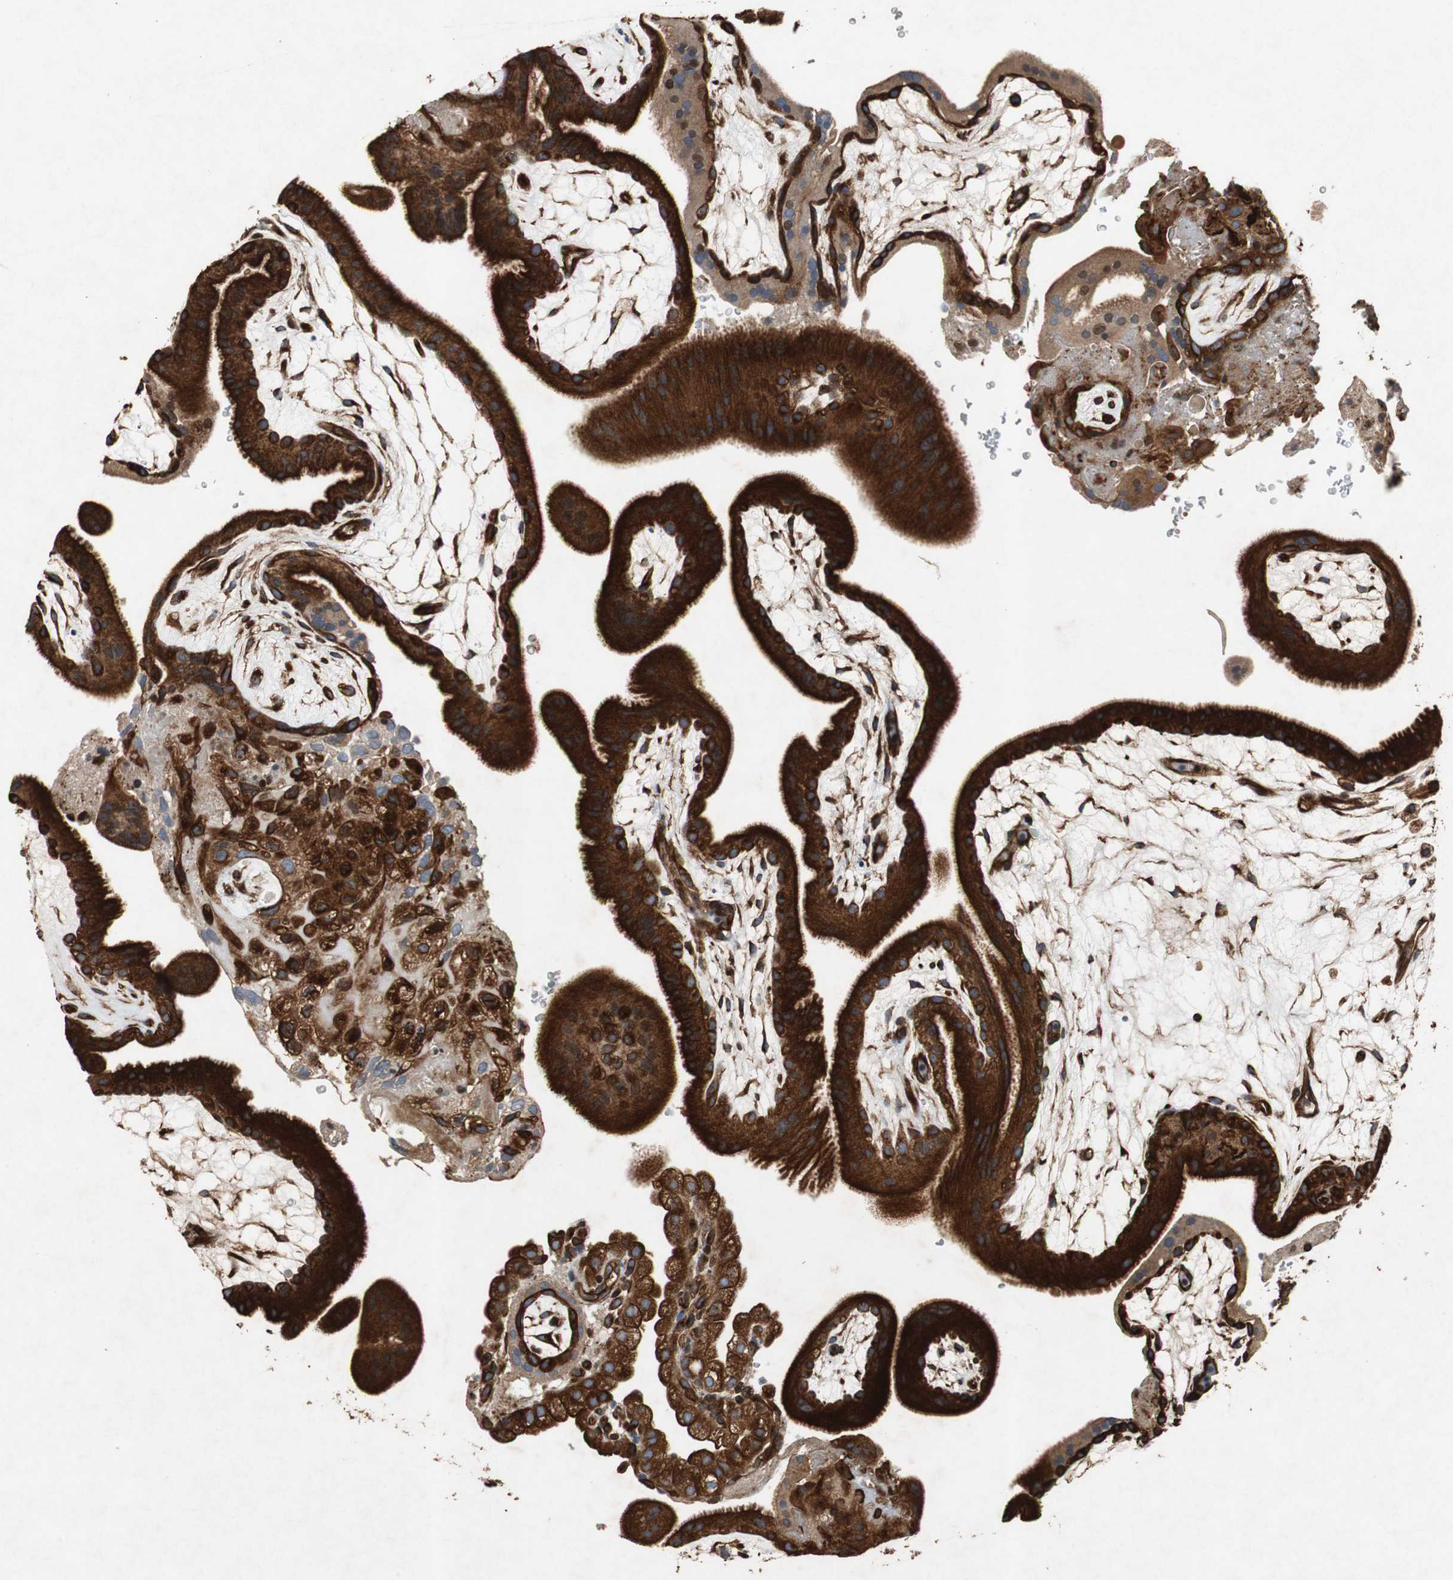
{"staining": {"intensity": "strong", "quantity": ">75%", "location": "cytoplasmic/membranous"}, "tissue": "placenta", "cell_type": "Decidual cells", "image_type": "normal", "snomed": [{"axis": "morphology", "description": "Normal tissue, NOS"}, {"axis": "topography", "description": "Placenta"}], "caption": "Benign placenta reveals strong cytoplasmic/membranous expression in approximately >75% of decidual cells, visualized by immunohistochemistry. (Stains: DAB in brown, nuclei in blue, Microscopy: brightfield microscopy at high magnification).", "gene": "TUBA4A", "patient": {"sex": "female", "age": 19}}